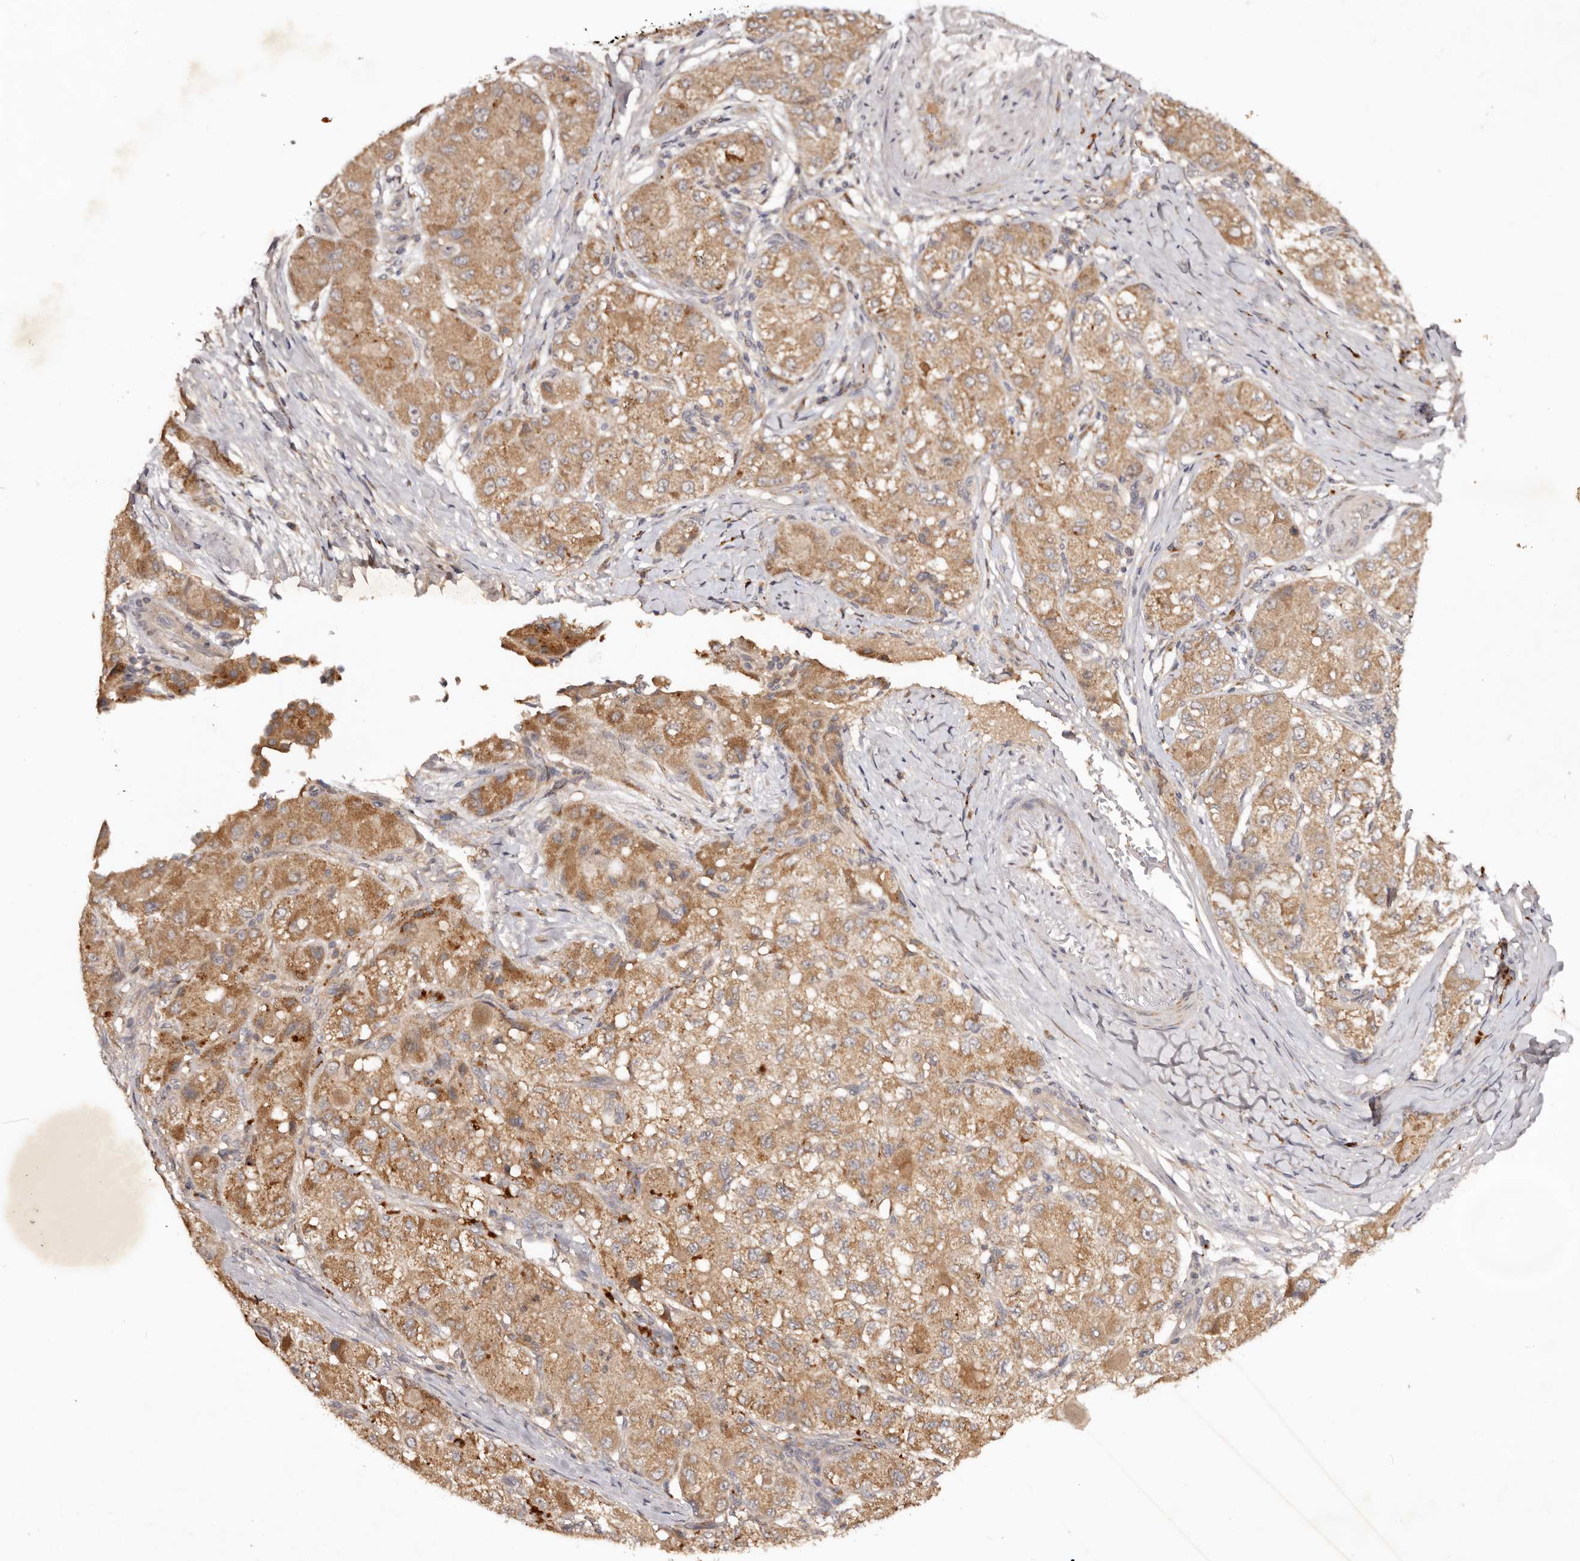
{"staining": {"intensity": "moderate", "quantity": ">75%", "location": "cytoplasmic/membranous"}, "tissue": "liver cancer", "cell_type": "Tumor cells", "image_type": "cancer", "snomed": [{"axis": "morphology", "description": "Carcinoma, Hepatocellular, NOS"}, {"axis": "topography", "description": "Liver"}], "caption": "Liver hepatocellular carcinoma stained with a brown dye demonstrates moderate cytoplasmic/membranous positive positivity in approximately >75% of tumor cells.", "gene": "PKIB", "patient": {"sex": "male", "age": 80}}